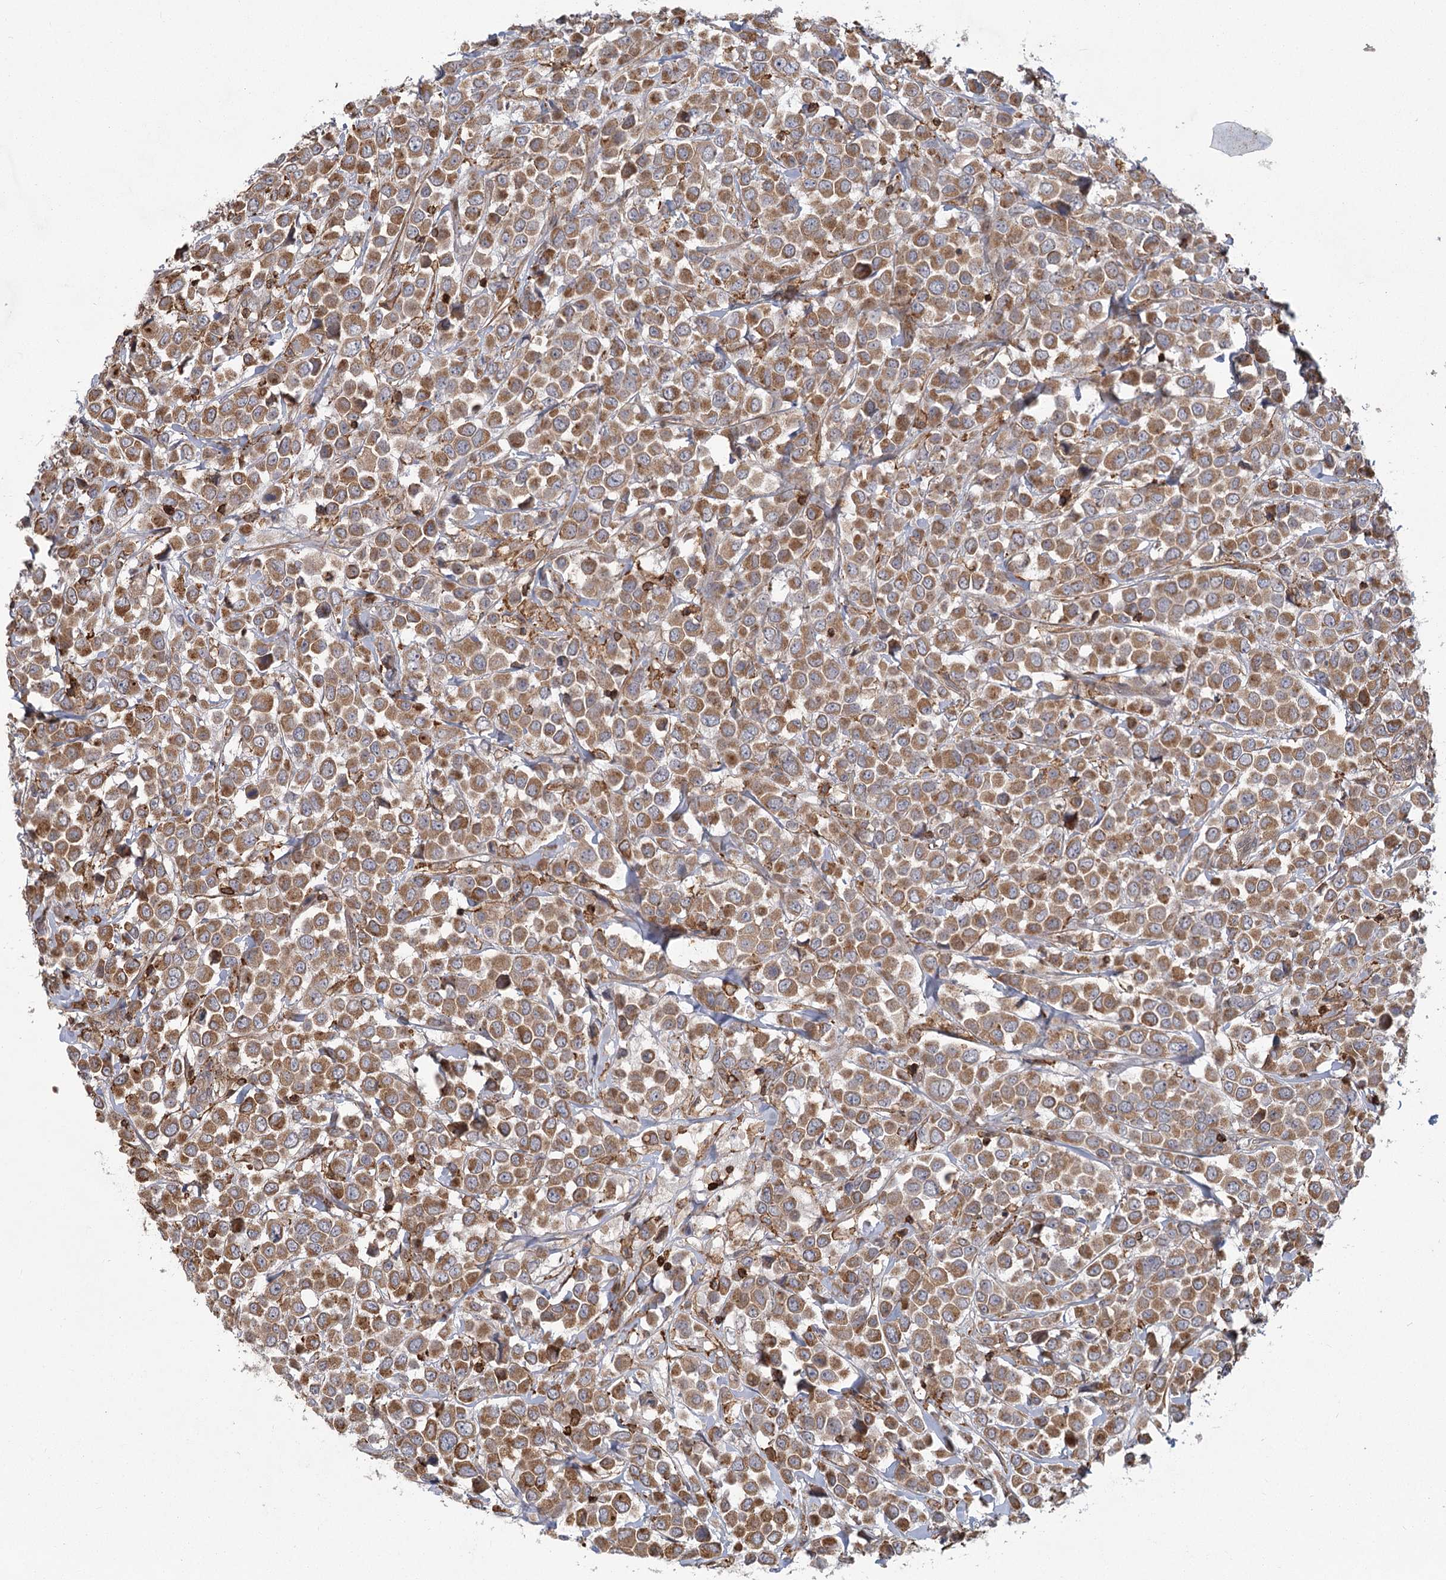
{"staining": {"intensity": "moderate", "quantity": ">75%", "location": "cytoplasmic/membranous"}, "tissue": "breast cancer", "cell_type": "Tumor cells", "image_type": "cancer", "snomed": [{"axis": "morphology", "description": "Duct carcinoma"}, {"axis": "topography", "description": "Breast"}], "caption": "Tumor cells display medium levels of moderate cytoplasmic/membranous positivity in about >75% of cells in human breast infiltrating ductal carcinoma.", "gene": "MEPE", "patient": {"sex": "female", "age": 61}}